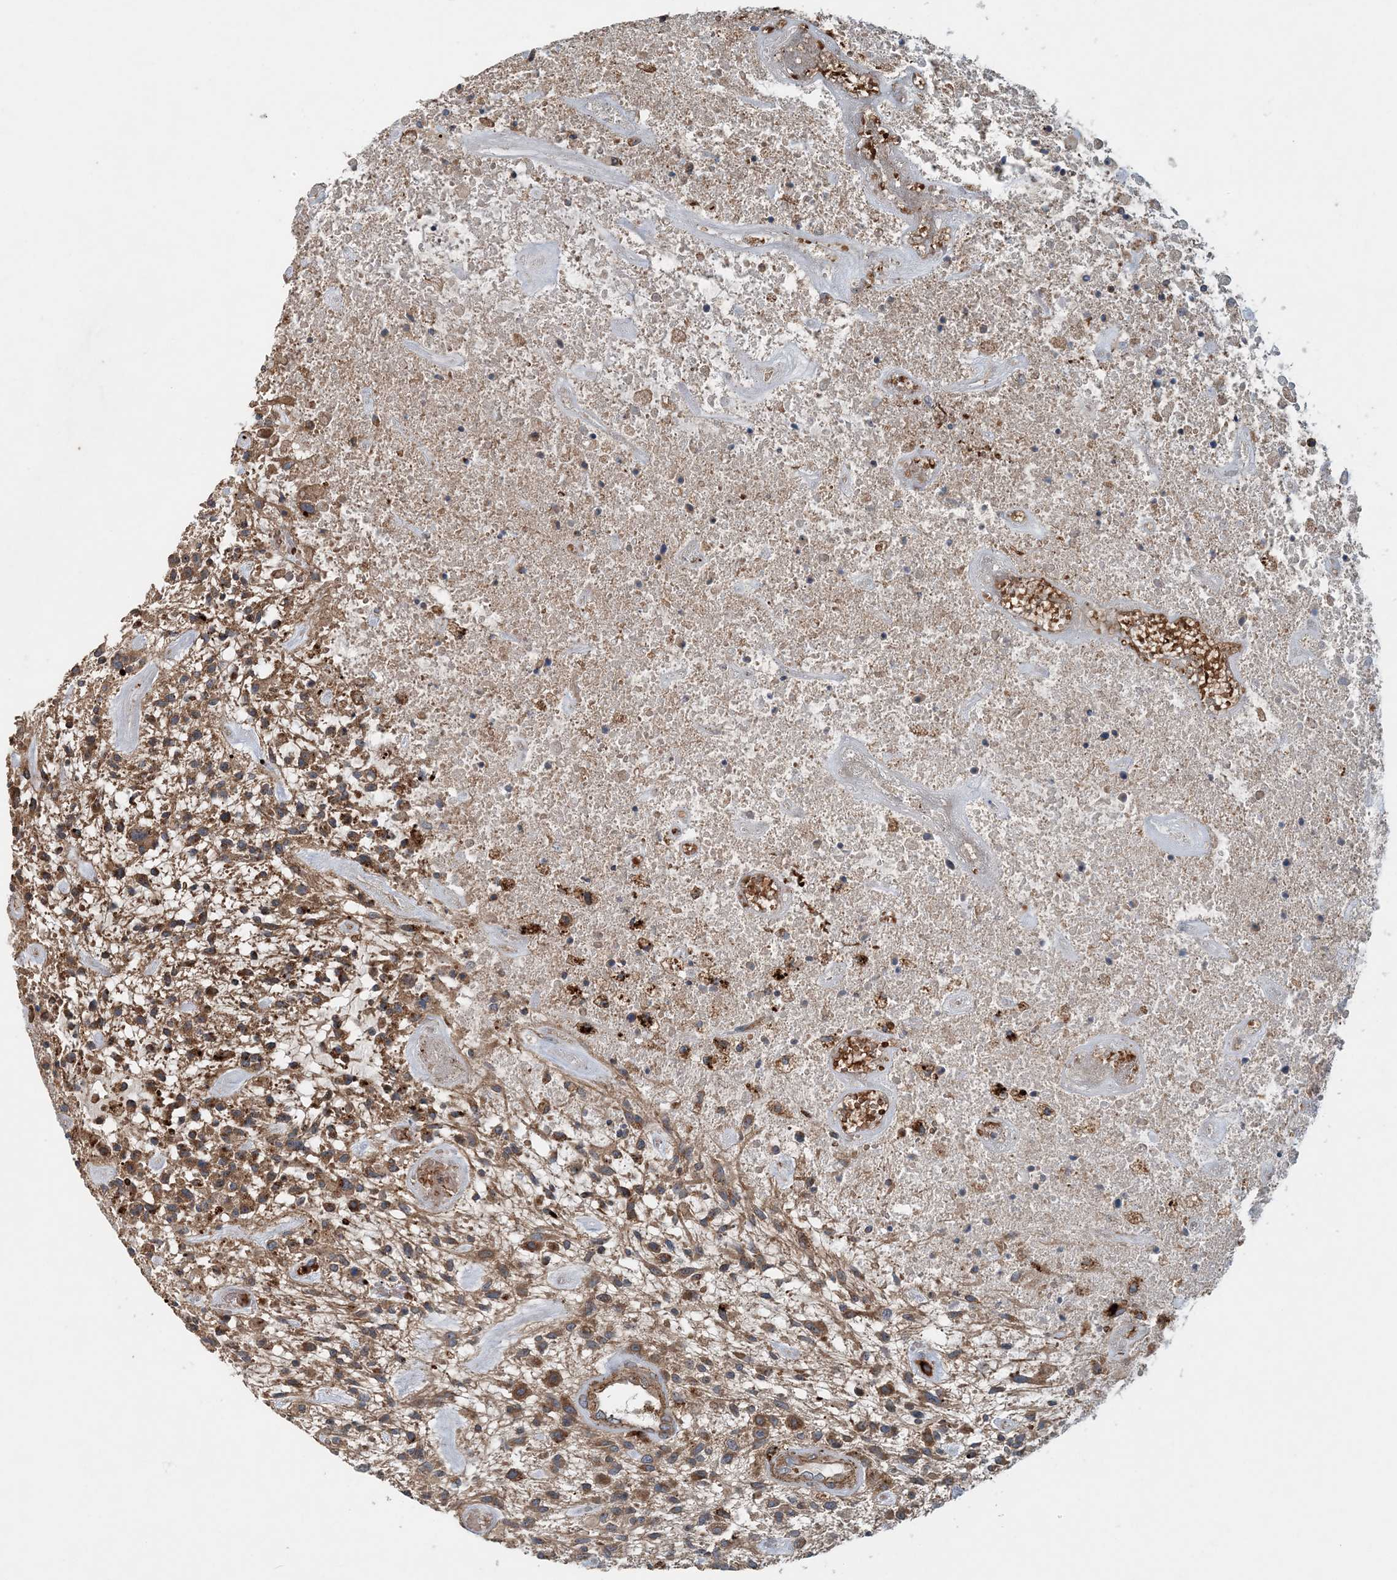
{"staining": {"intensity": "moderate", "quantity": ">75%", "location": "cytoplasmic/membranous"}, "tissue": "glioma", "cell_type": "Tumor cells", "image_type": "cancer", "snomed": [{"axis": "morphology", "description": "Glioma, malignant, High grade"}, {"axis": "topography", "description": "Brain"}], "caption": "The photomicrograph displays immunohistochemical staining of malignant glioma (high-grade). There is moderate cytoplasmic/membranous staining is identified in about >75% of tumor cells.", "gene": "TTI1", "patient": {"sex": "male", "age": 47}}